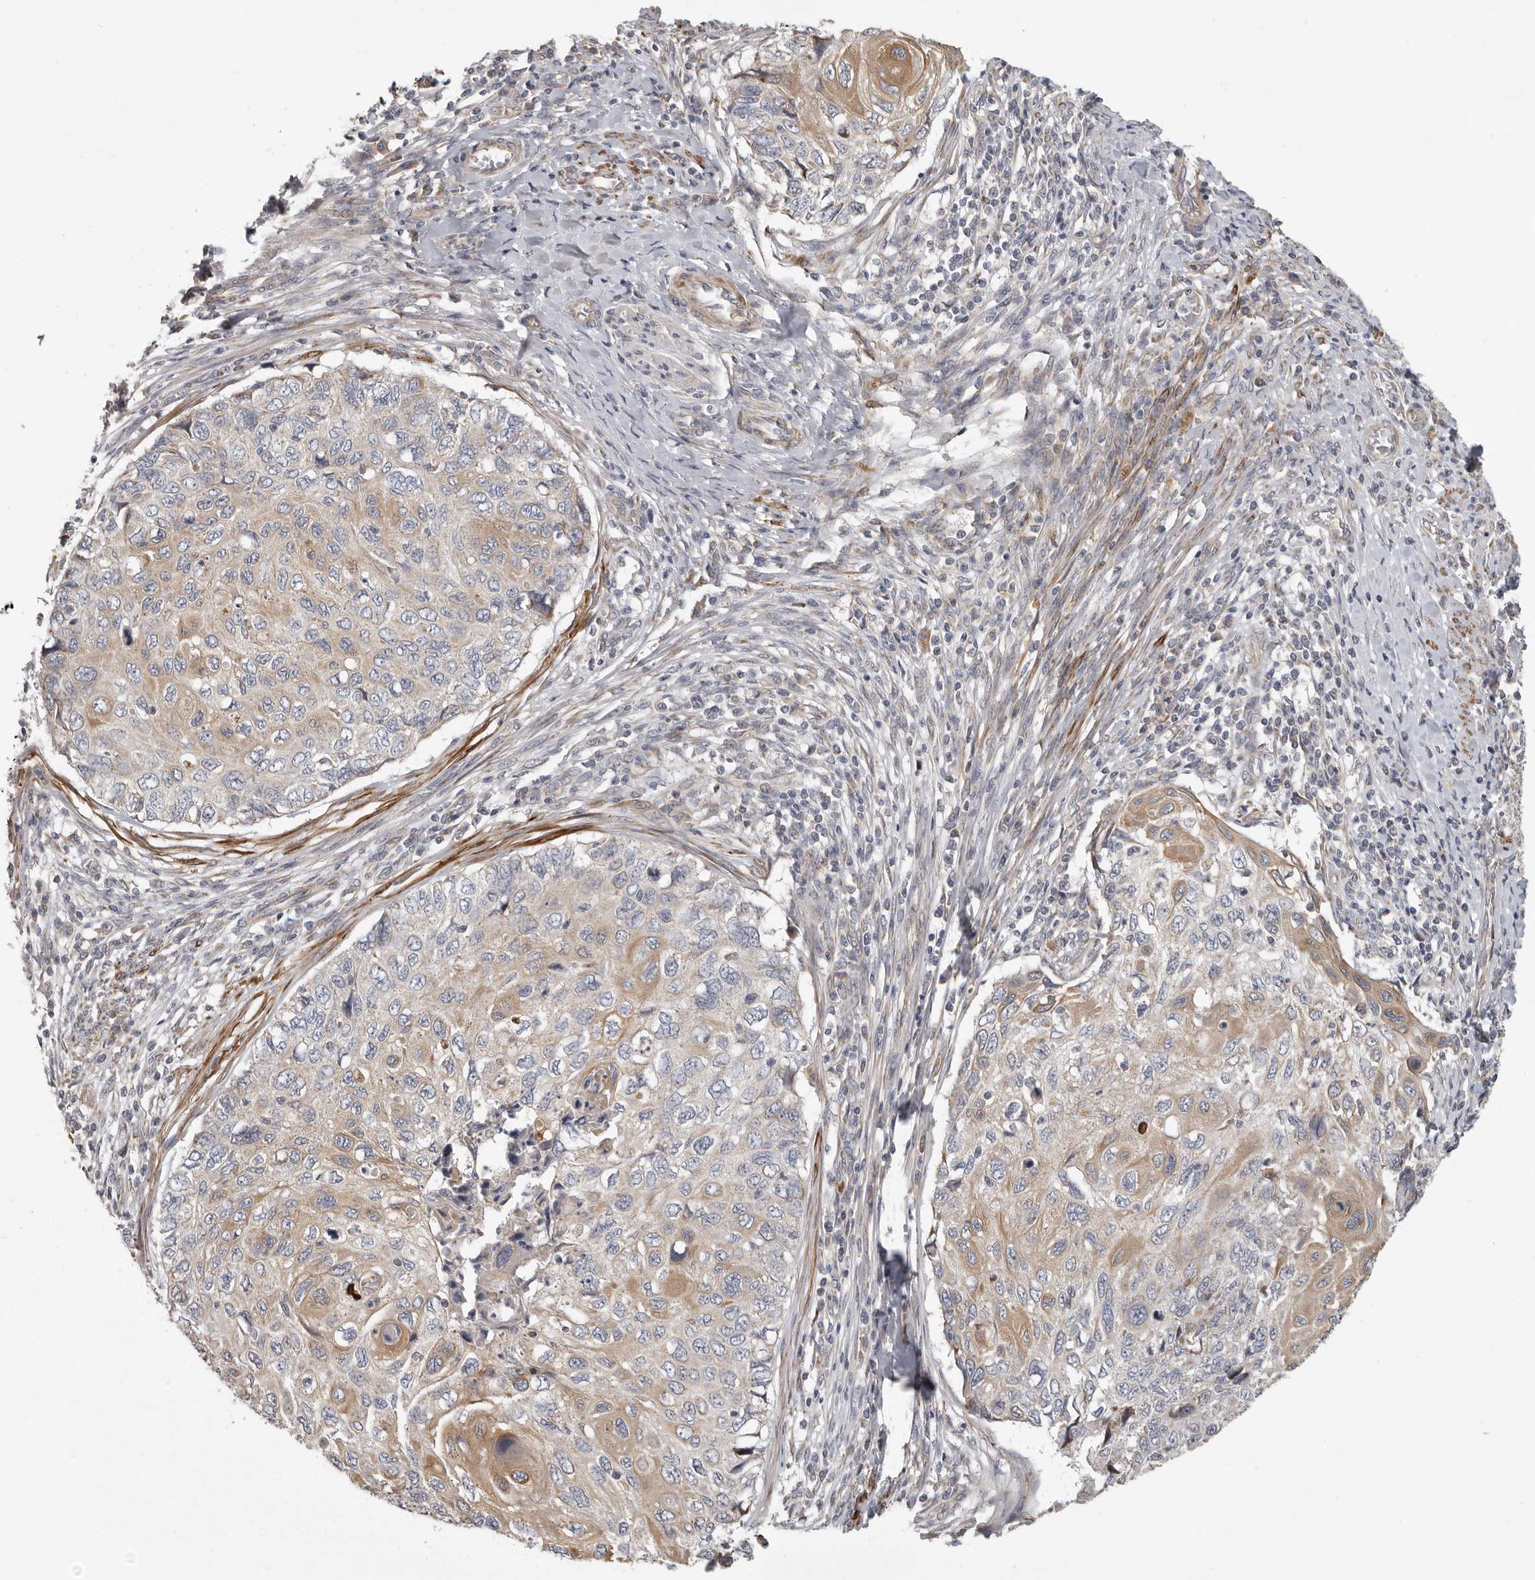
{"staining": {"intensity": "moderate", "quantity": "<25%", "location": "cytoplasmic/membranous"}, "tissue": "cervical cancer", "cell_type": "Tumor cells", "image_type": "cancer", "snomed": [{"axis": "morphology", "description": "Squamous cell carcinoma, NOS"}, {"axis": "topography", "description": "Cervix"}], "caption": "DAB immunohistochemical staining of human squamous cell carcinoma (cervical) demonstrates moderate cytoplasmic/membranous protein expression in approximately <25% of tumor cells.", "gene": "UNK", "patient": {"sex": "female", "age": 70}}